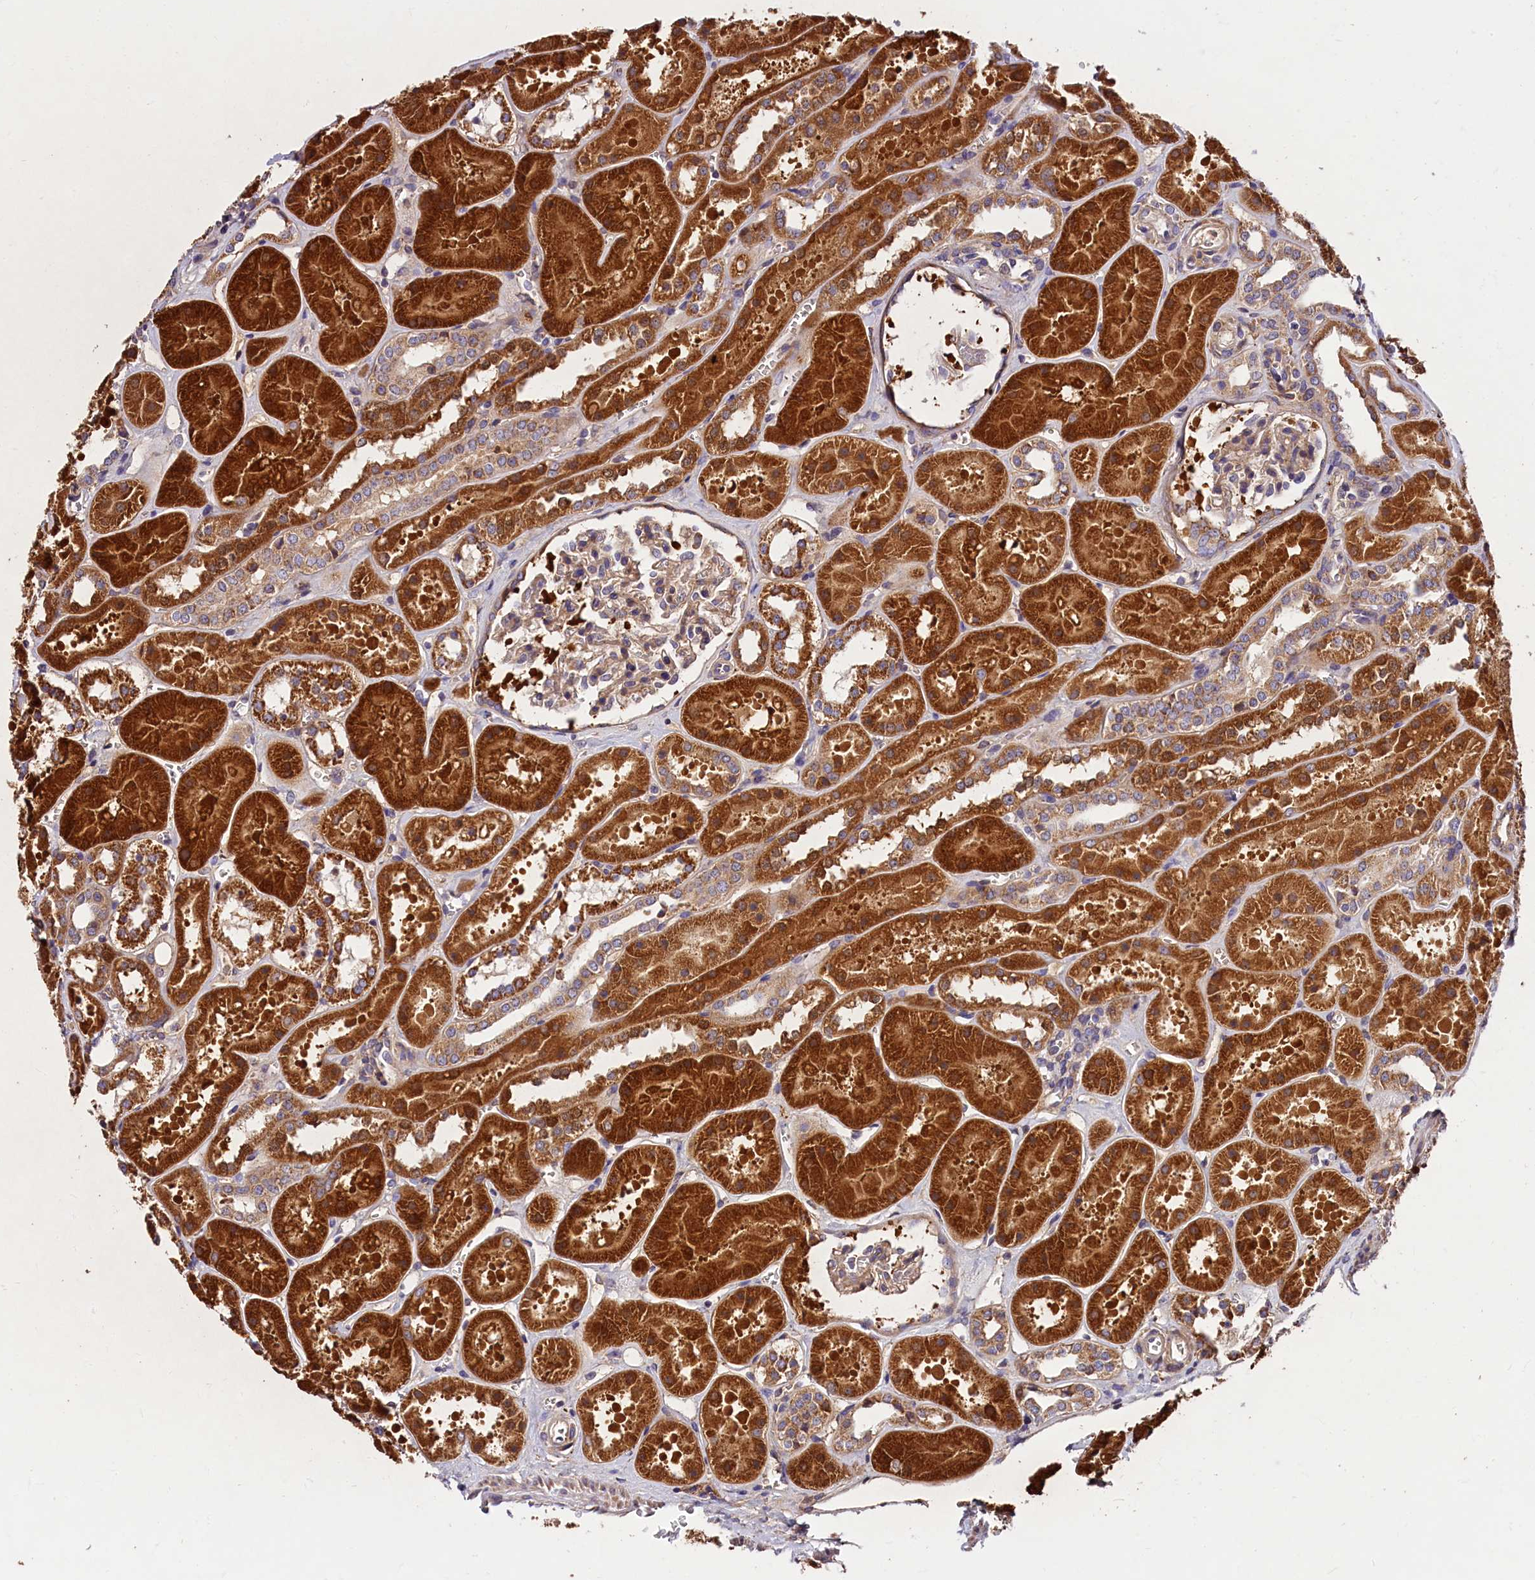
{"staining": {"intensity": "weak", "quantity": ">75%", "location": "cytoplasmic/membranous"}, "tissue": "kidney", "cell_type": "Cells in glomeruli", "image_type": "normal", "snomed": [{"axis": "morphology", "description": "Normal tissue, NOS"}, {"axis": "topography", "description": "Kidney"}], "caption": "Protein expression analysis of normal human kidney reveals weak cytoplasmic/membranous expression in approximately >75% of cells in glomeruli. The protein of interest is shown in brown color, while the nuclei are stained blue.", "gene": "SPG11", "patient": {"sex": "female", "age": 41}}